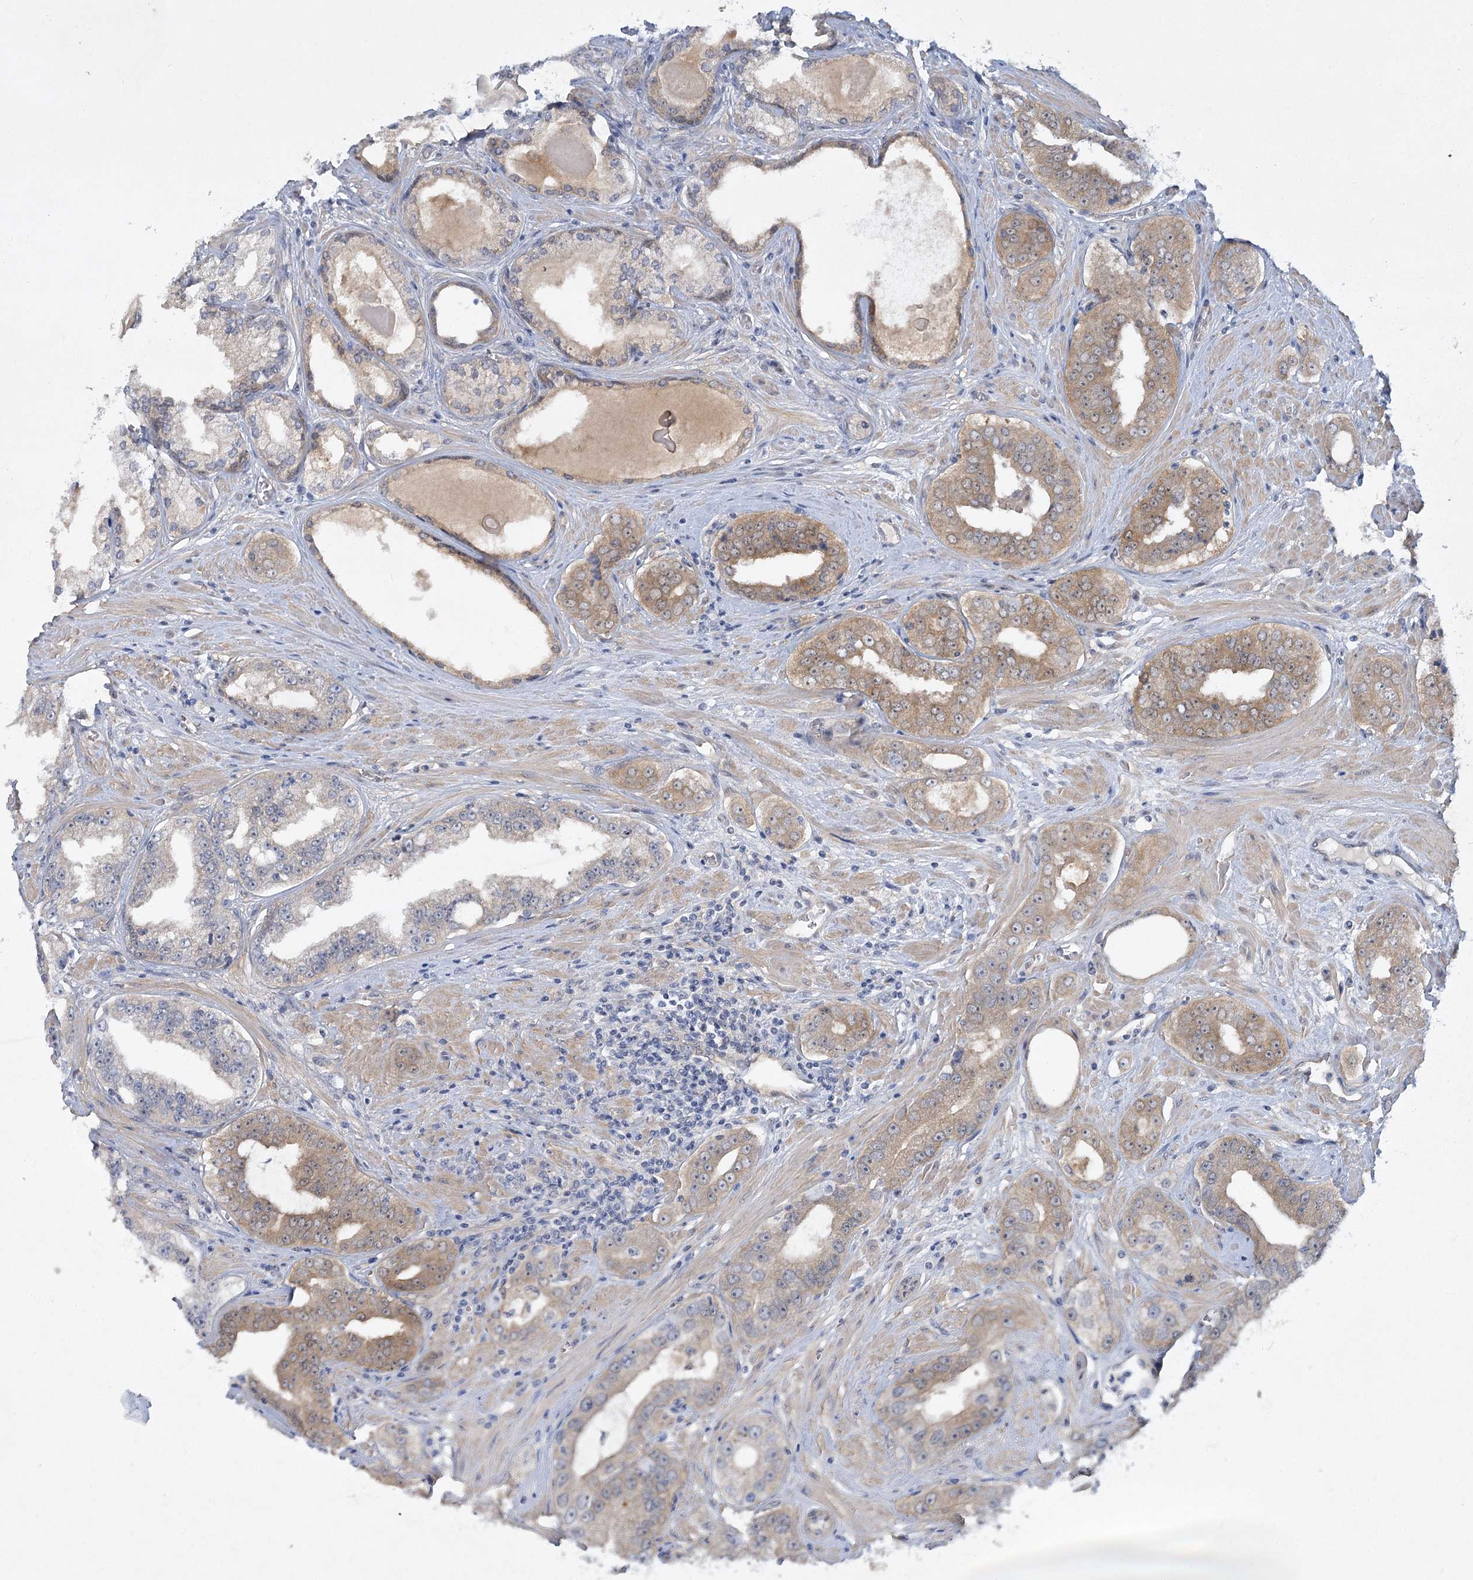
{"staining": {"intensity": "moderate", "quantity": ">75%", "location": "cytoplasmic/membranous"}, "tissue": "prostate cancer", "cell_type": "Tumor cells", "image_type": "cancer", "snomed": [{"axis": "morphology", "description": "Adenocarcinoma, High grade"}, {"axis": "topography", "description": "Prostate"}], "caption": "Prostate cancer (high-grade adenocarcinoma) stained with immunohistochemistry (IHC) exhibits moderate cytoplasmic/membranous staining in approximately >75% of tumor cells. (Stains: DAB in brown, nuclei in blue, Microscopy: brightfield microscopy at high magnification).", "gene": "AAMDC", "patient": {"sex": "male", "age": 71}}